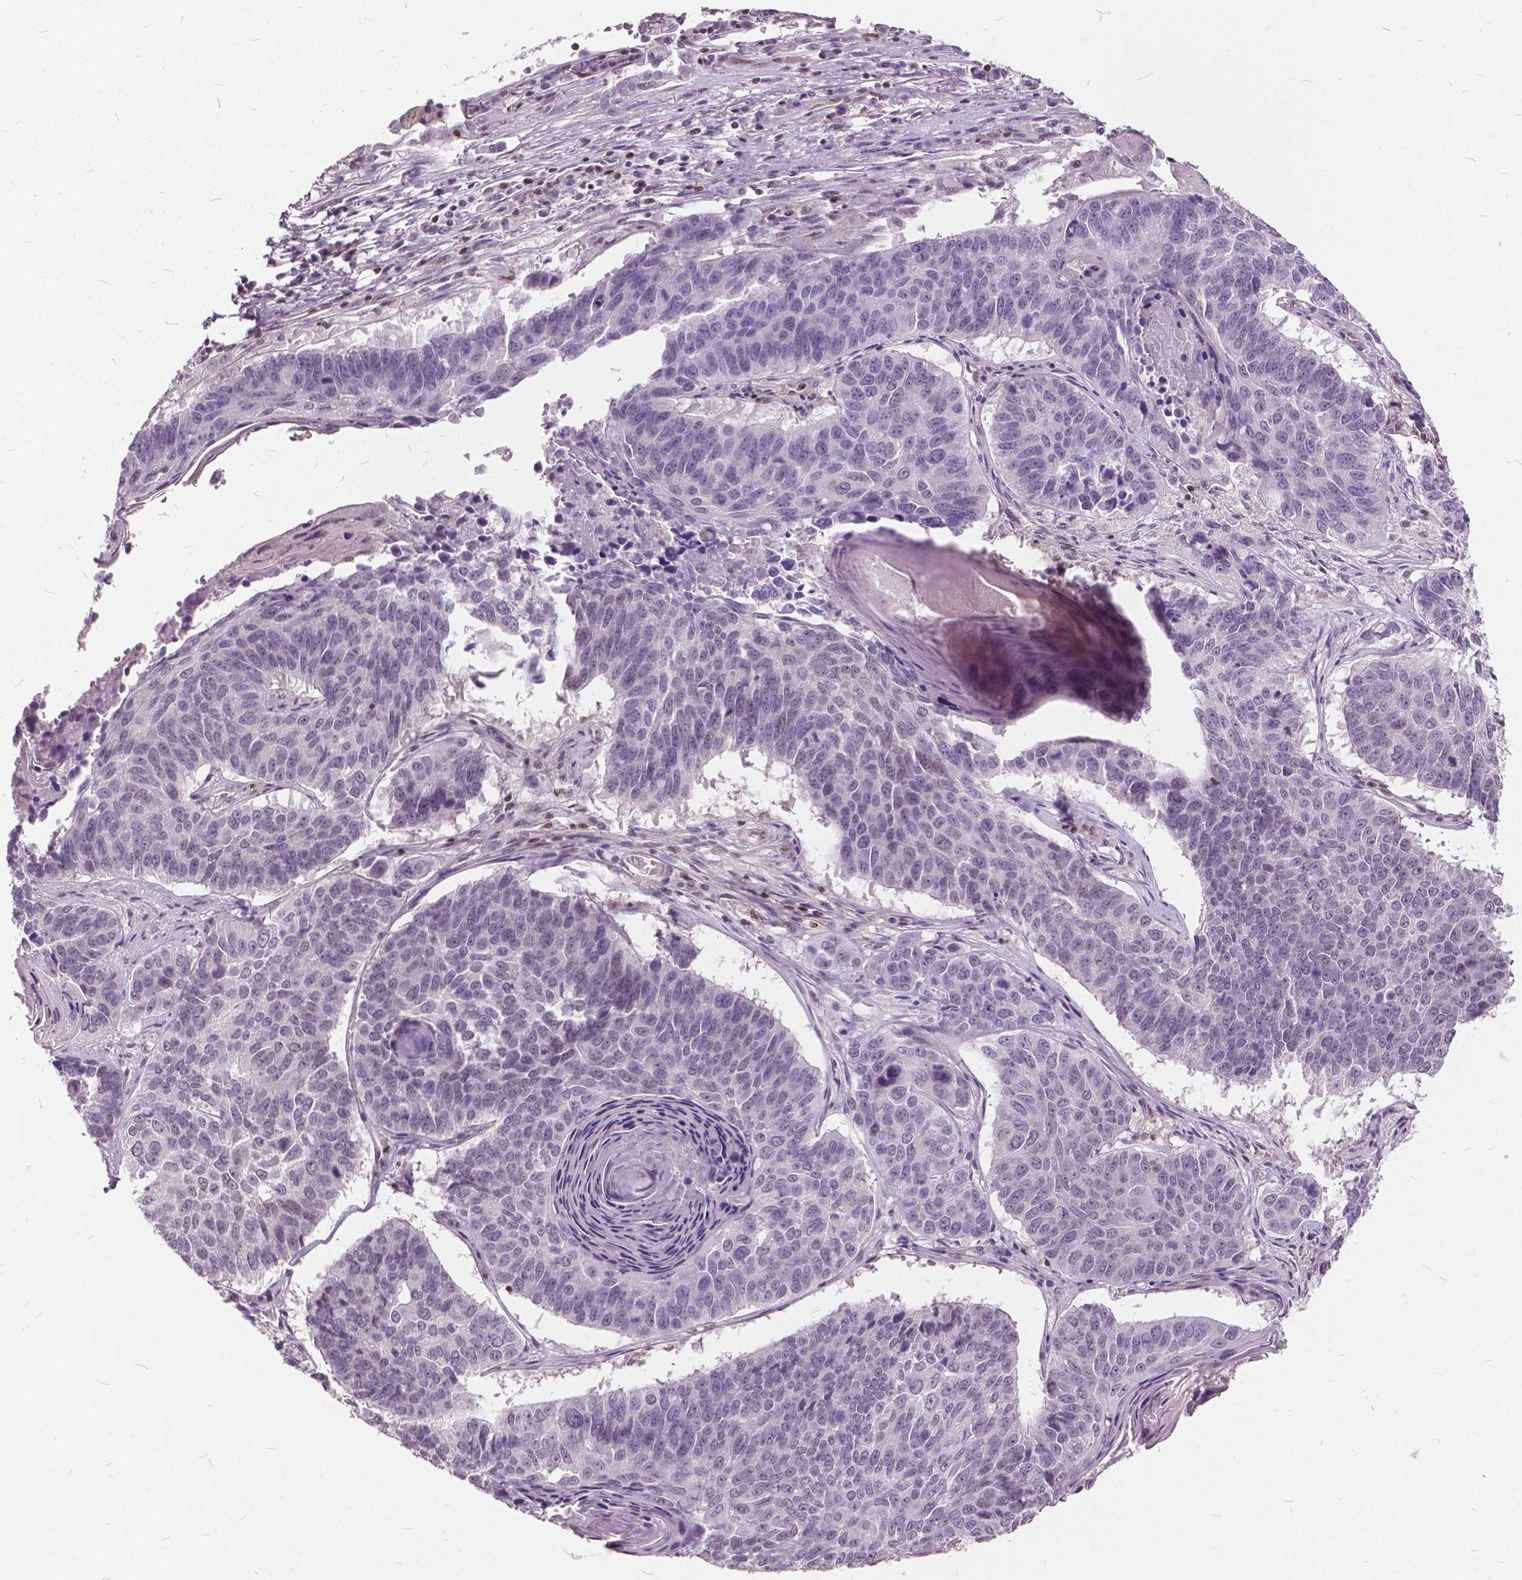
{"staining": {"intensity": "negative", "quantity": "none", "location": "none"}, "tissue": "lung cancer", "cell_type": "Tumor cells", "image_type": "cancer", "snomed": [{"axis": "morphology", "description": "Squamous cell carcinoma, NOS"}, {"axis": "topography", "description": "Lung"}], "caption": "Human lung cancer stained for a protein using IHC reveals no staining in tumor cells.", "gene": "STAT5B", "patient": {"sex": "male", "age": 73}}